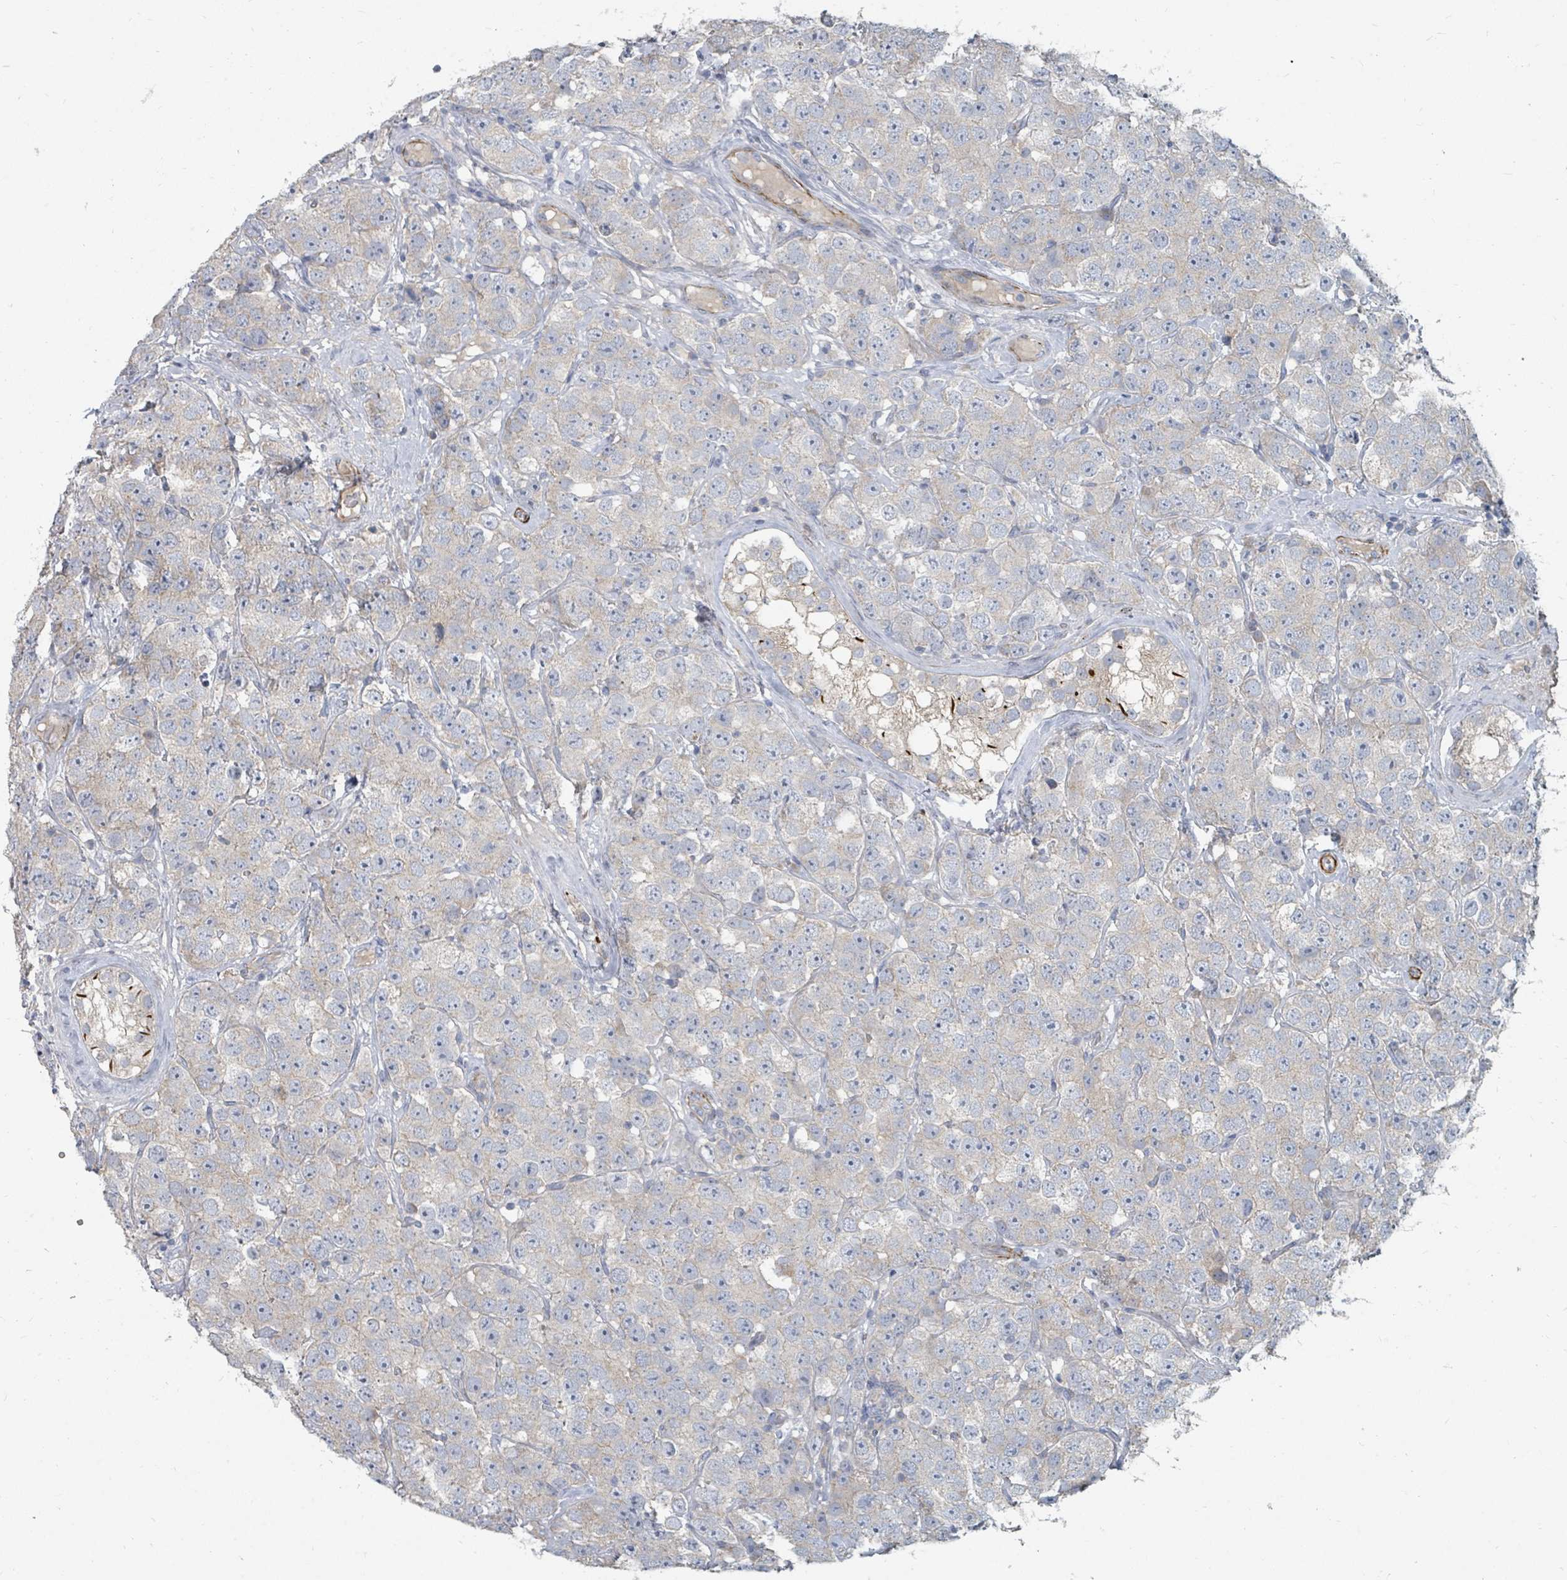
{"staining": {"intensity": "negative", "quantity": "none", "location": "none"}, "tissue": "testis cancer", "cell_type": "Tumor cells", "image_type": "cancer", "snomed": [{"axis": "morphology", "description": "Seminoma, NOS"}, {"axis": "topography", "description": "Testis"}], "caption": "High magnification brightfield microscopy of seminoma (testis) stained with DAB (brown) and counterstained with hematoxylin (blue): tumor cells show no significant positivity.", "gene": "ARGFX", "patient": {"sex": "male", "age": 28}}